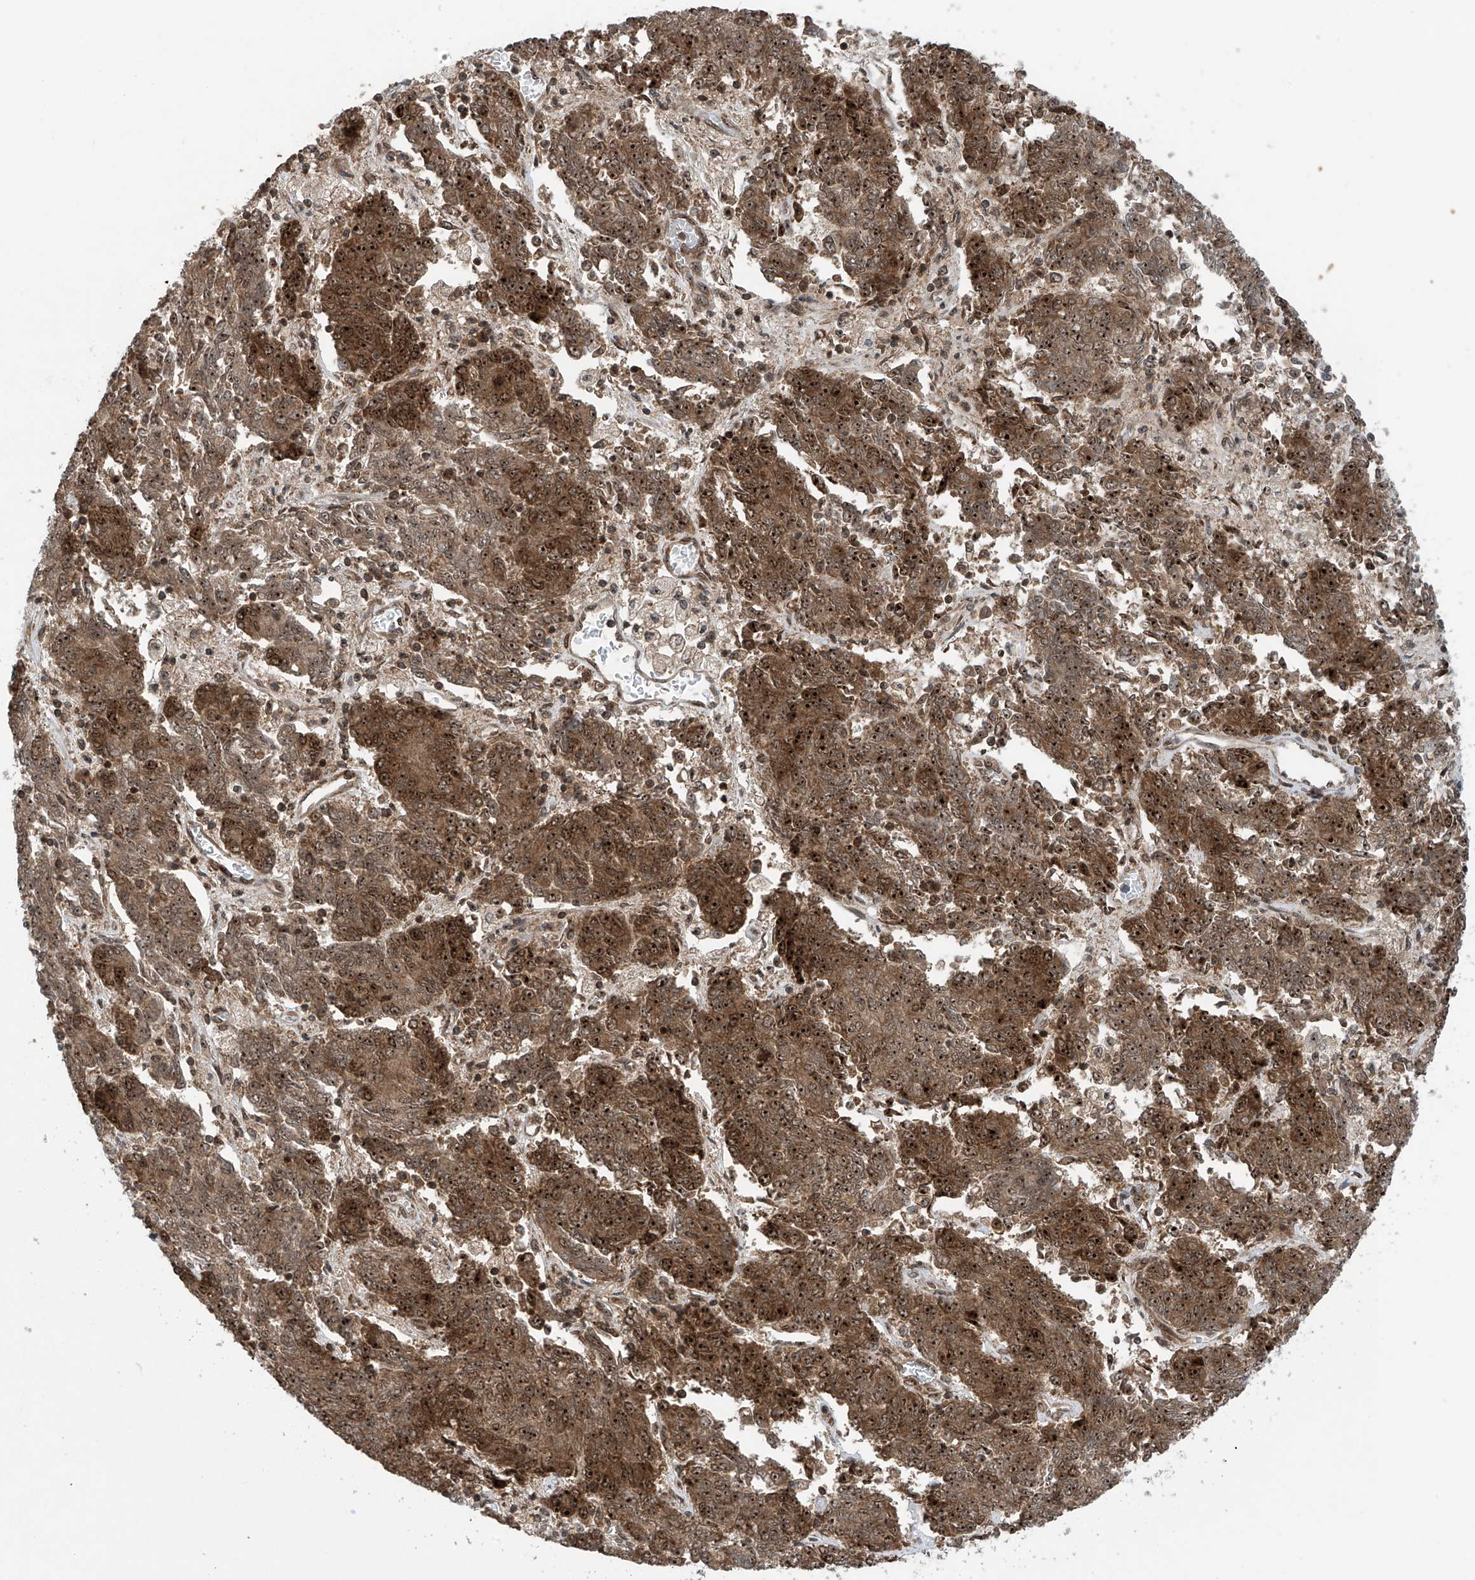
{"staining": {"intensity": "moderate", "quantity": ">75%", "location": "cytoplasmic/membranous,nuclear"}, "tissue": "endometrial cancer", "cell_type": "Tumor cells", "image_type": "cancer", "snomed": [{"axis": "morphology", "description": "Adenocarcinoma, NOS"}, {"axis": "topography", "description": "Endometrium"}], "caption": "Immunohistochemical staining of human endometrial cancer (adenocarcinoma) reveals moderate cytoplasmic/membranous and nuclear protein positivity in about >75% of tumor cells.", "gene": "C1orf131", "patient": {"sex": "female", "age": 80}}